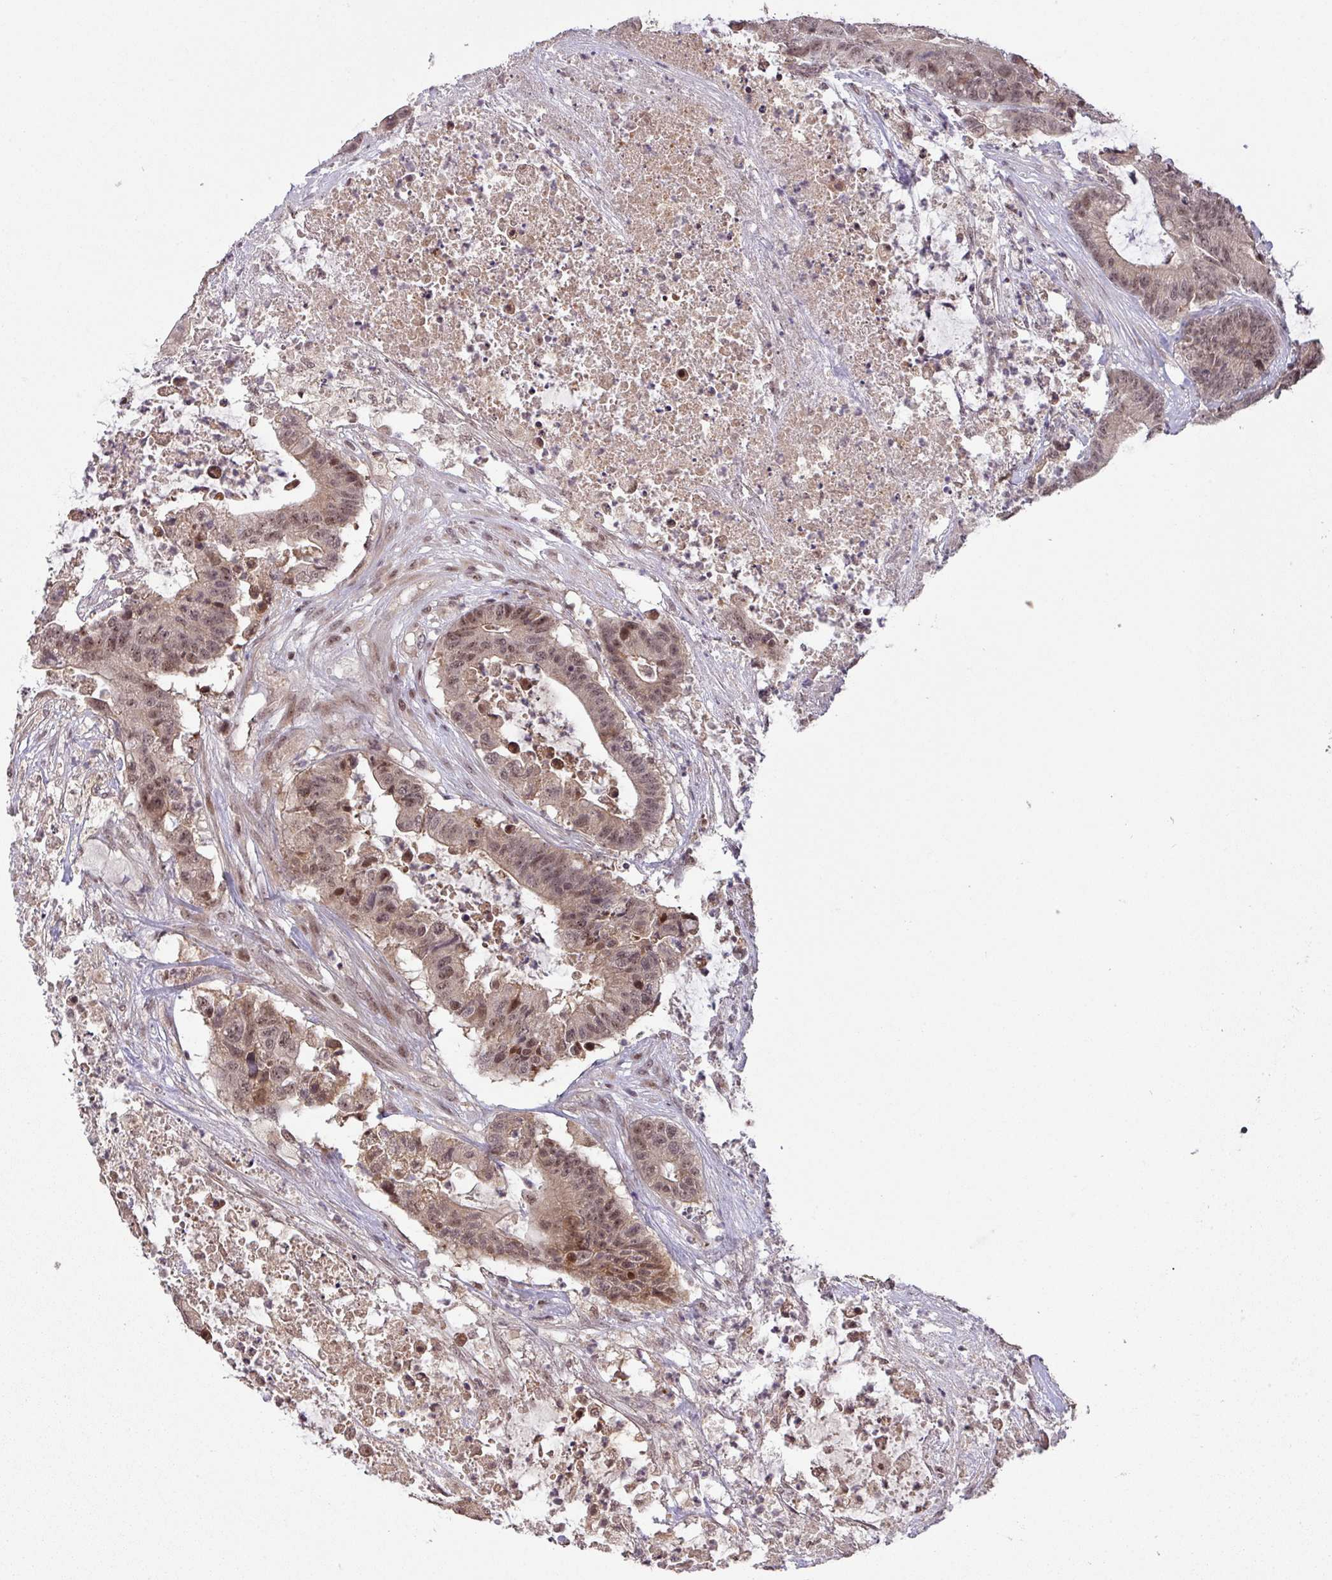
{"staining": {"intensity": "moderate", "quantity": "25%-75%", "location": "nuclear"}, "tissue": "colorectal cancer", "cell_type": "Tumor cells", "image_type": "cancer", "snomed": [{"axis": "morphology", "description": "Adenocarcinoma, NOS"}, {"axis": "topography", "description": "Colon"}], "caption": "Colorectal cancer (adenocarcinoma) stained for a protein (brown) demonstrates moderate nuclear positive positivity in approximately 25%-75% of tumor cells.", "gene": "ZBTB14", "patient": {"sex": "female", "age": 84}}